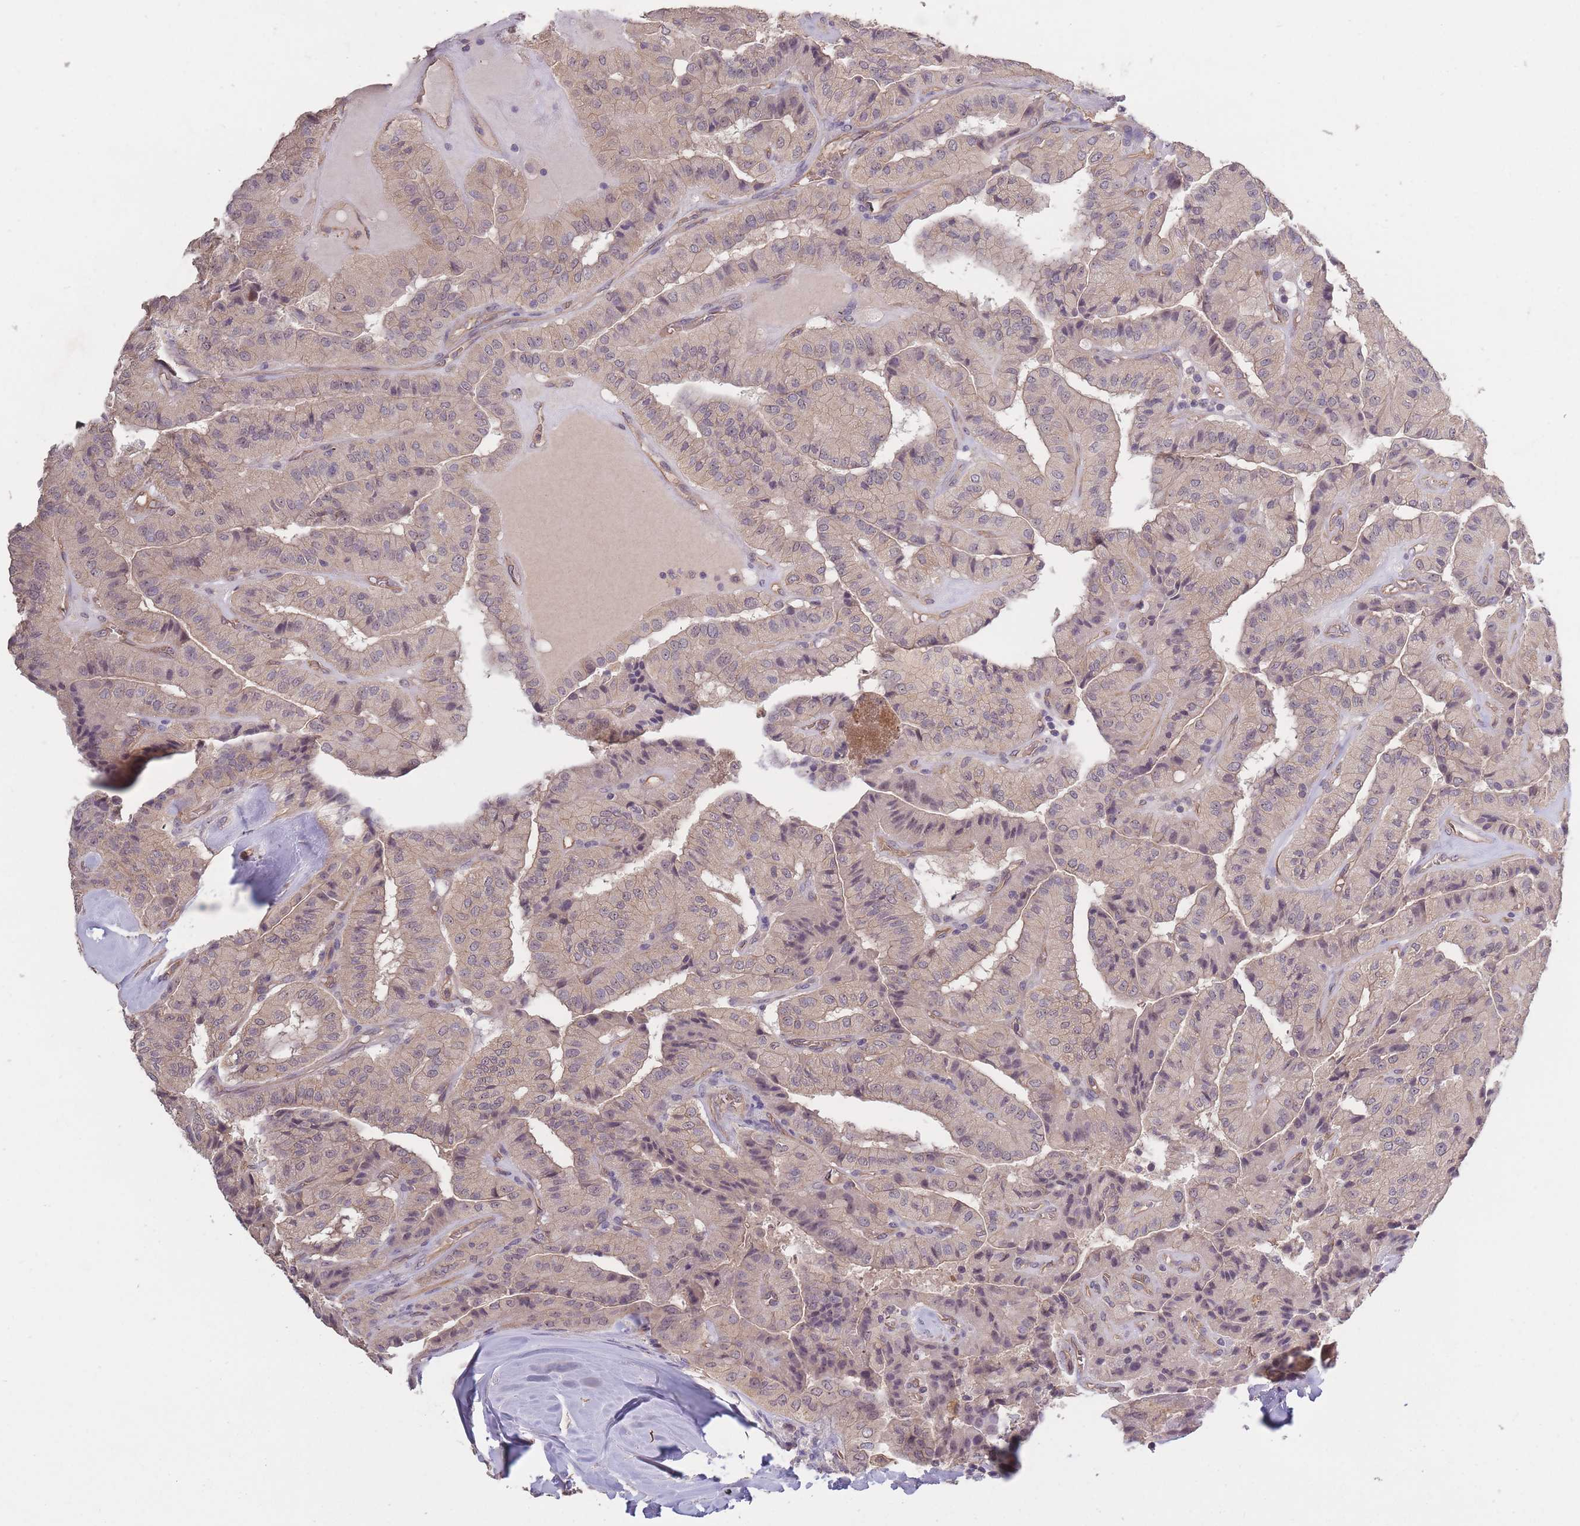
{"staining": {"intensity": "weak", "quantity": "<25%", "location": "cytoplasmic/membranous"}, "tissue": "thyroid cancer", "cell_type": "Tumor cells", "image_type": "cancer", "snomed": [{"axis": "morphology", "description": "Normal tissue, NOS"}, {"axis": "morphology", "description": "Papillary adenocarcinoma, NOS"}, {"axis": "topography", "description": "Thyroid gland"}], "caption": "High power microscopy photomicrograph of an immunohistochemistry (IHC) photomicrograph of thyroid cancer (papillary adenocarcinoma), revealing no significant expression in tumor cells.", "gene": "KIAA1755", "patient": {"sex": "female", "age": 59}}